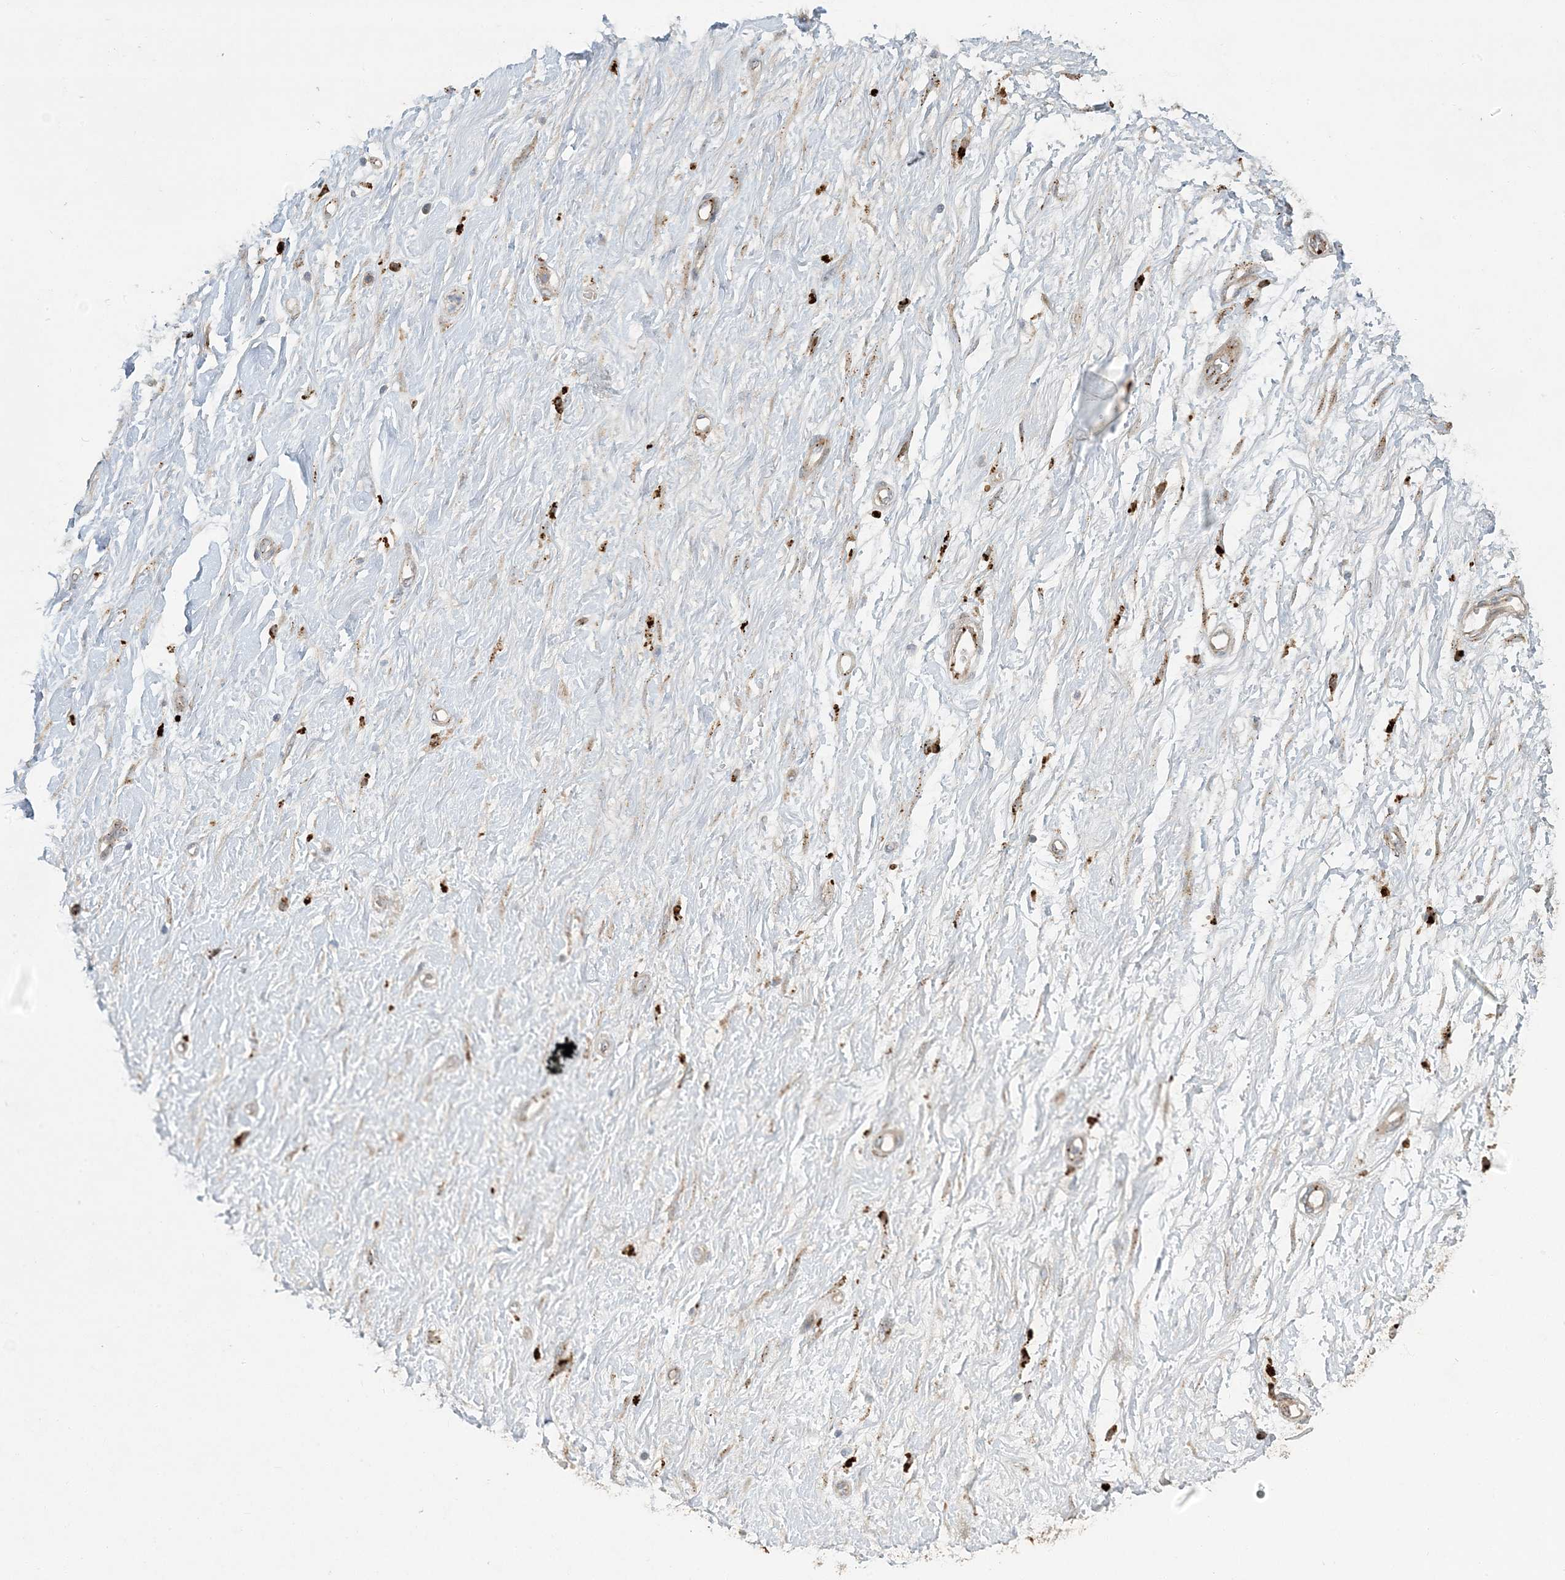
{"staining": {"intensity": "weak", "quantity": "25%-75%", "location": "cytoplasmic/membranous"}, "tissue": "soft tissue", "cell_type": "Chondrocytes", "image_type": "normal", "snomed": [{"axis": "morphology", "description": "Normal tissue, NOS"}, {"axis": "morphology", "description": "Adenocarcinoma, NOS"}, {"axis": "topography", "description": "Pancreas"}, {"axis": "topography", "description": "Peripheral nerve tissue"}], "caption": "IHC photomicrograph of benign human soft tissue stained for a protein (brown), which shows low levels of weak cytoplasmic/membranous expression in approximately 25%-75% of chondrocytes.", "gene": "LTN1", "patient": {"sex": "male", "age": 59}}